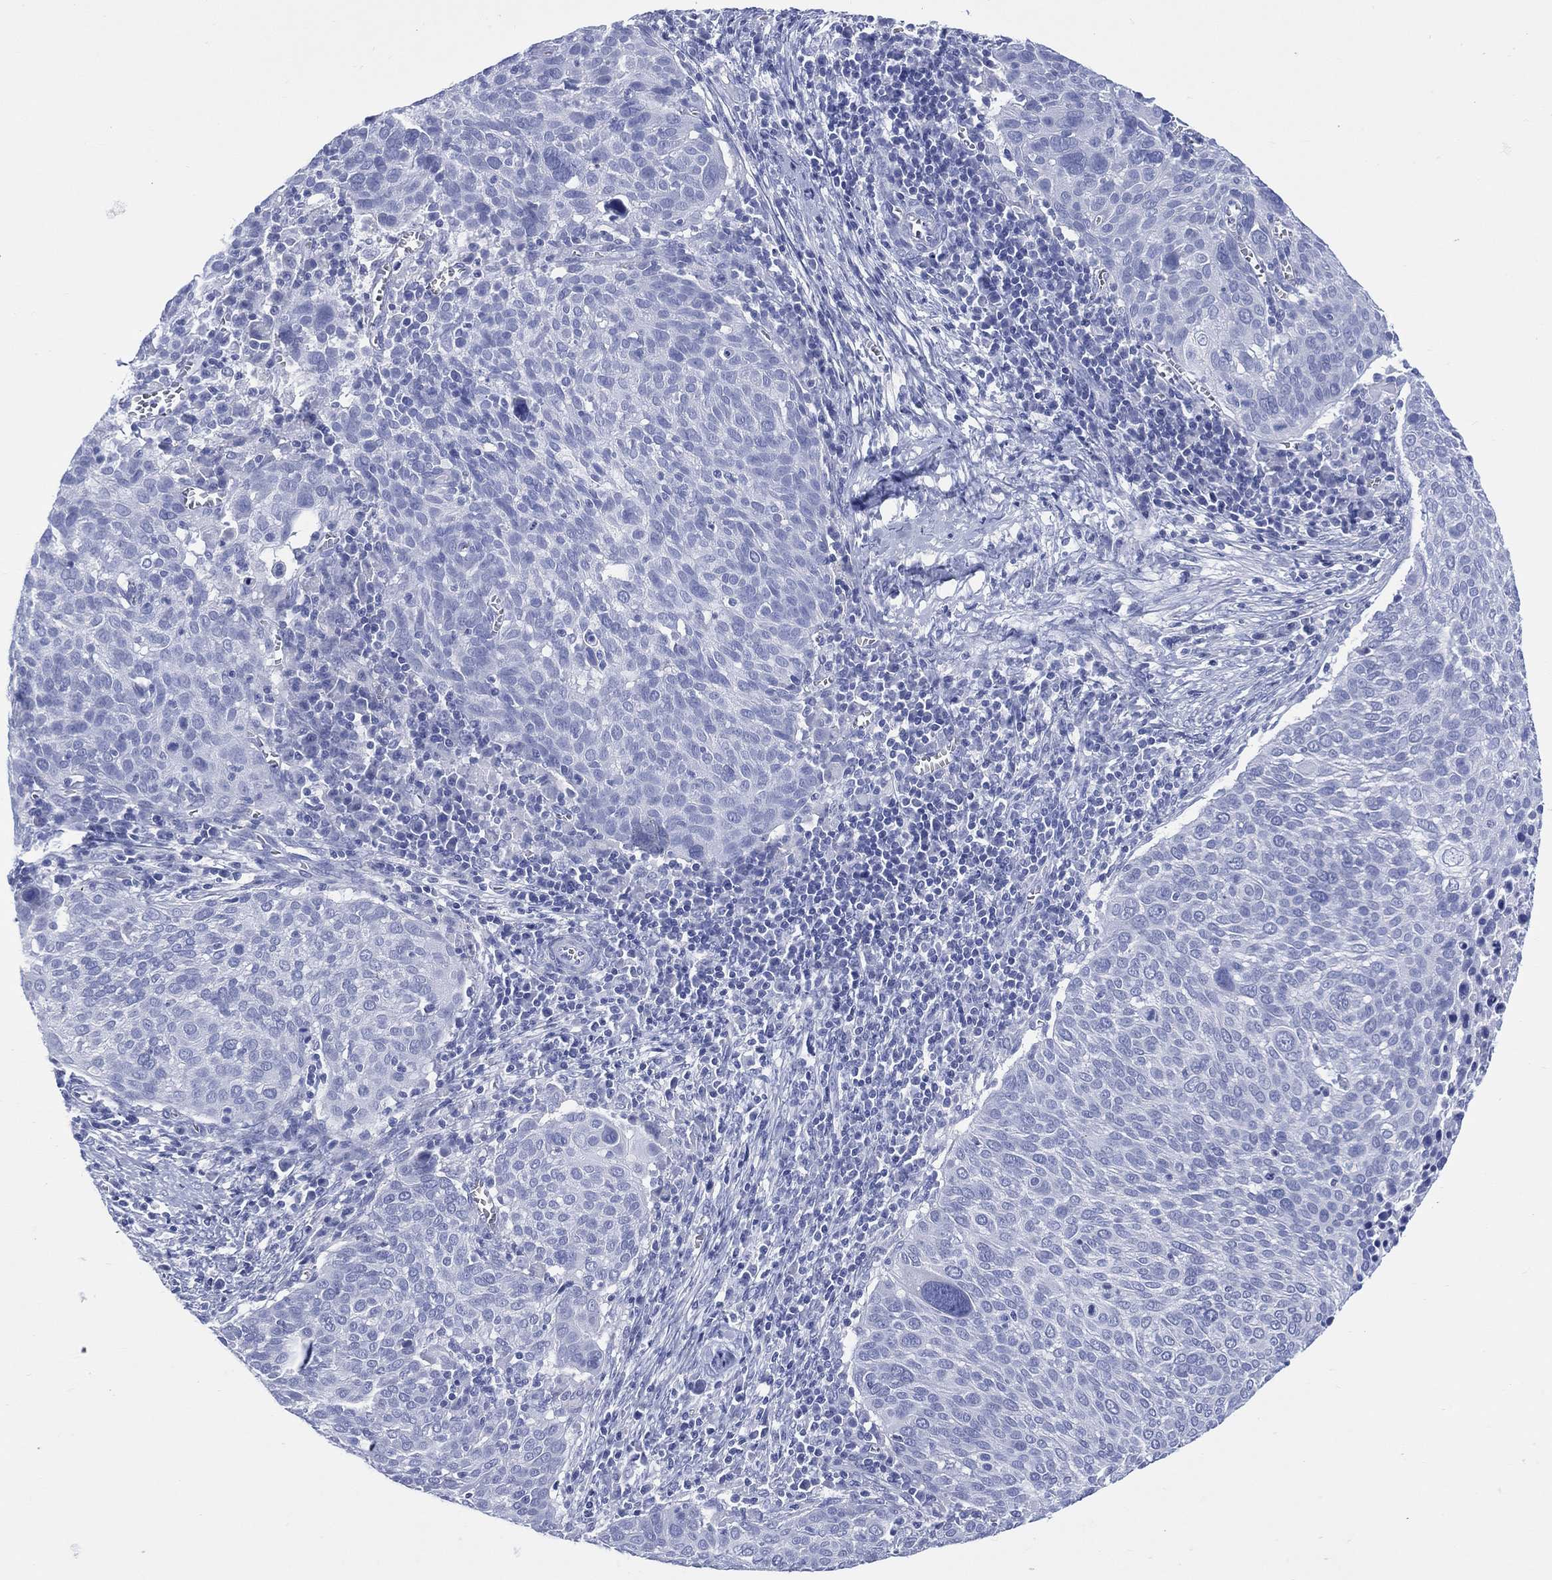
{"staining": {"intensity": "negative", "quantity": "none", "location": "none"}, "tissue": "cervical cancer", "cell_type": "Tumor cells", "image_type": "cancer", "snomed": [{"axis": "morphology", "description": "Squamous cell carcinoma, NOS"}, {"axis": "topography", "description": "Cervix"}], "caption": "Immunohistochemical staining of human cervical cancer (squamous cell carcinoma) displays no significant staining in tumor cells.", "gene": "LRRD1", "patient": {"sex": "female", "age": 39}}